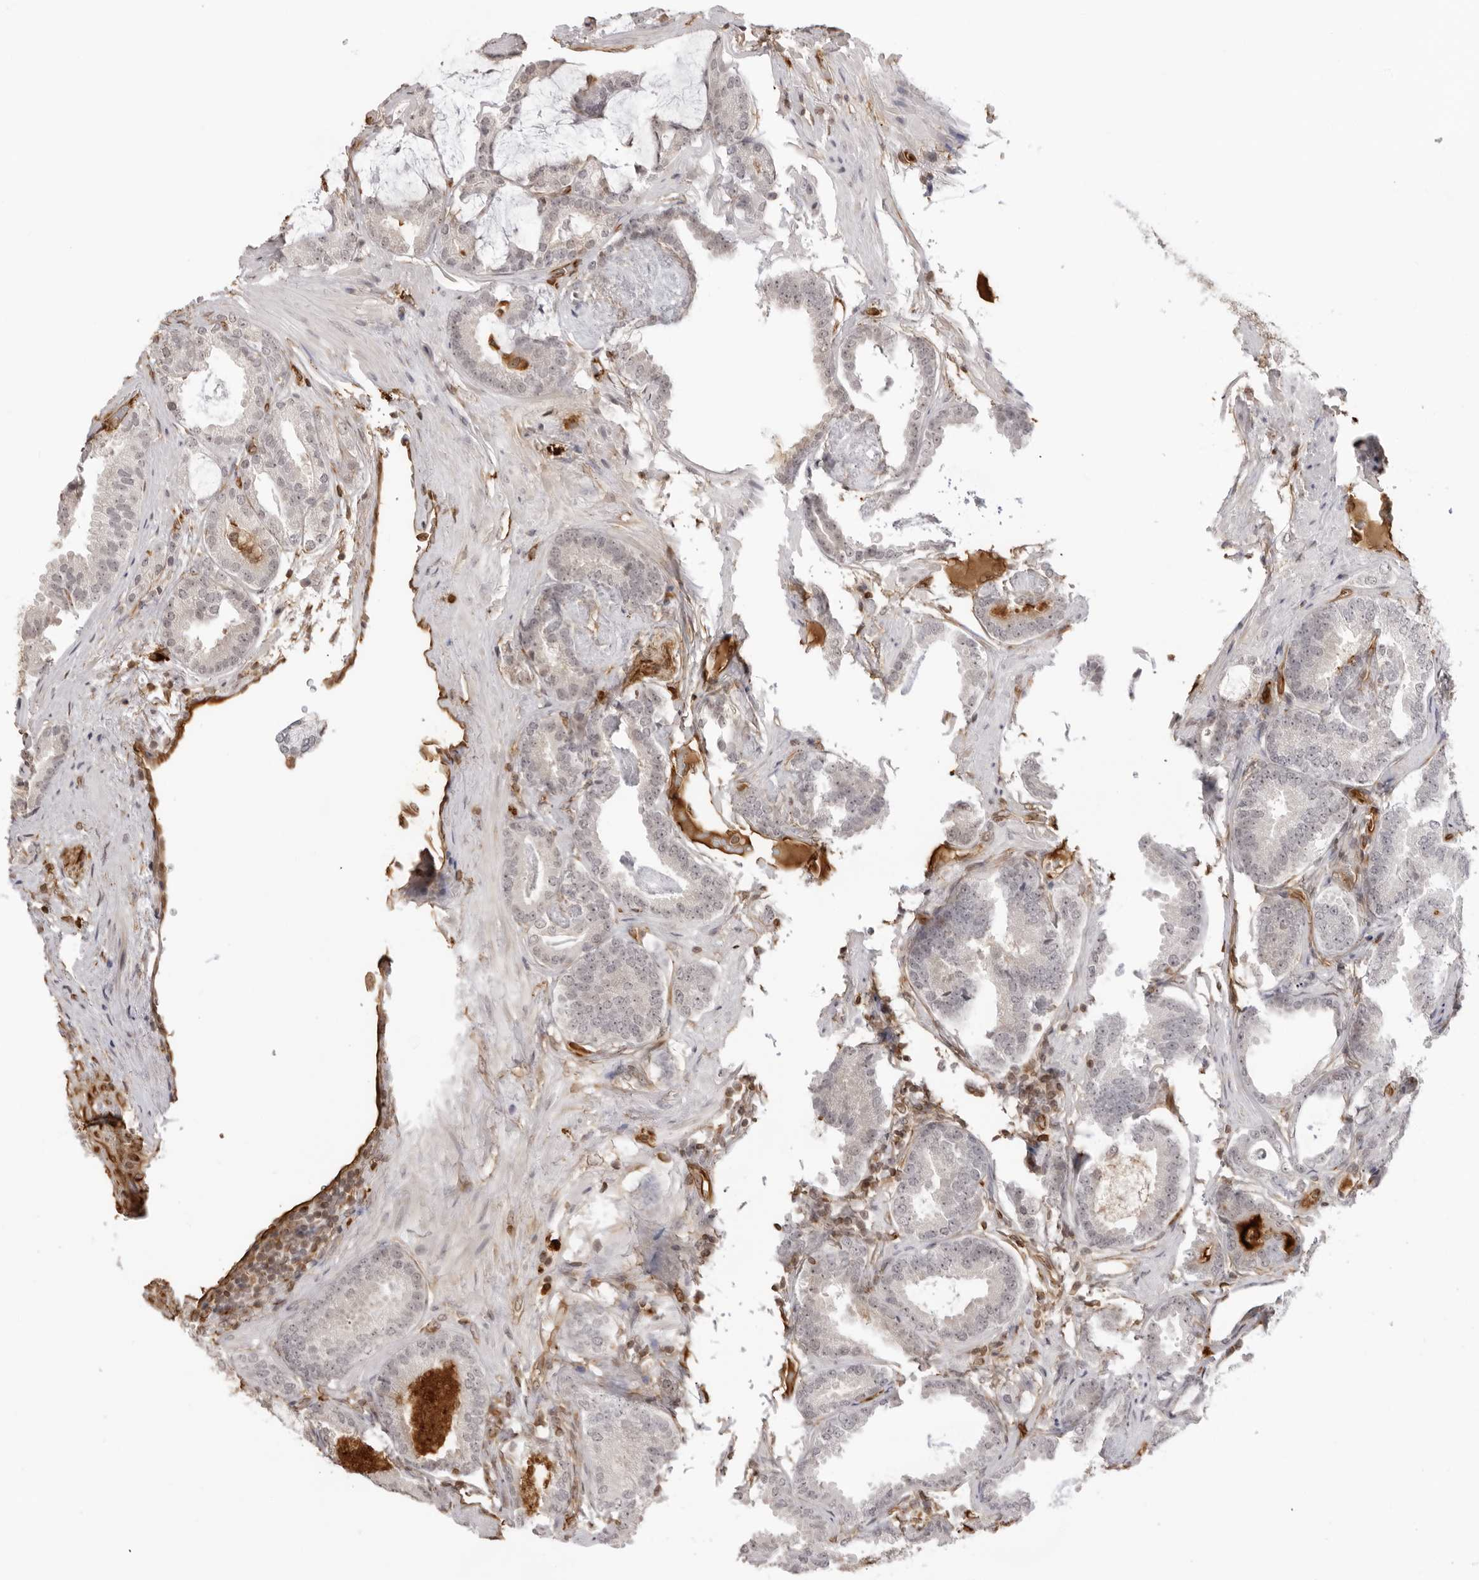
{"staining": {"intensity": "negative", "quantity": "none", "location": "none"}, "tissue": "prostate cancer", "cell_type": "Tumor cells", "image_type": "cancer", "snomed": [{"axis": "morphology", "description": "Adenocarcinoma, Low grade"}, {"axis": "topography", "description": "Prostate"}], "caption": "Immunohistochemical staining of human prostate cancer reveals no significant staining in tumor cells. Nuclei are stained in blue.", "gene": "DYNLT5", "patient": {"sex": "male", "age": 71}}